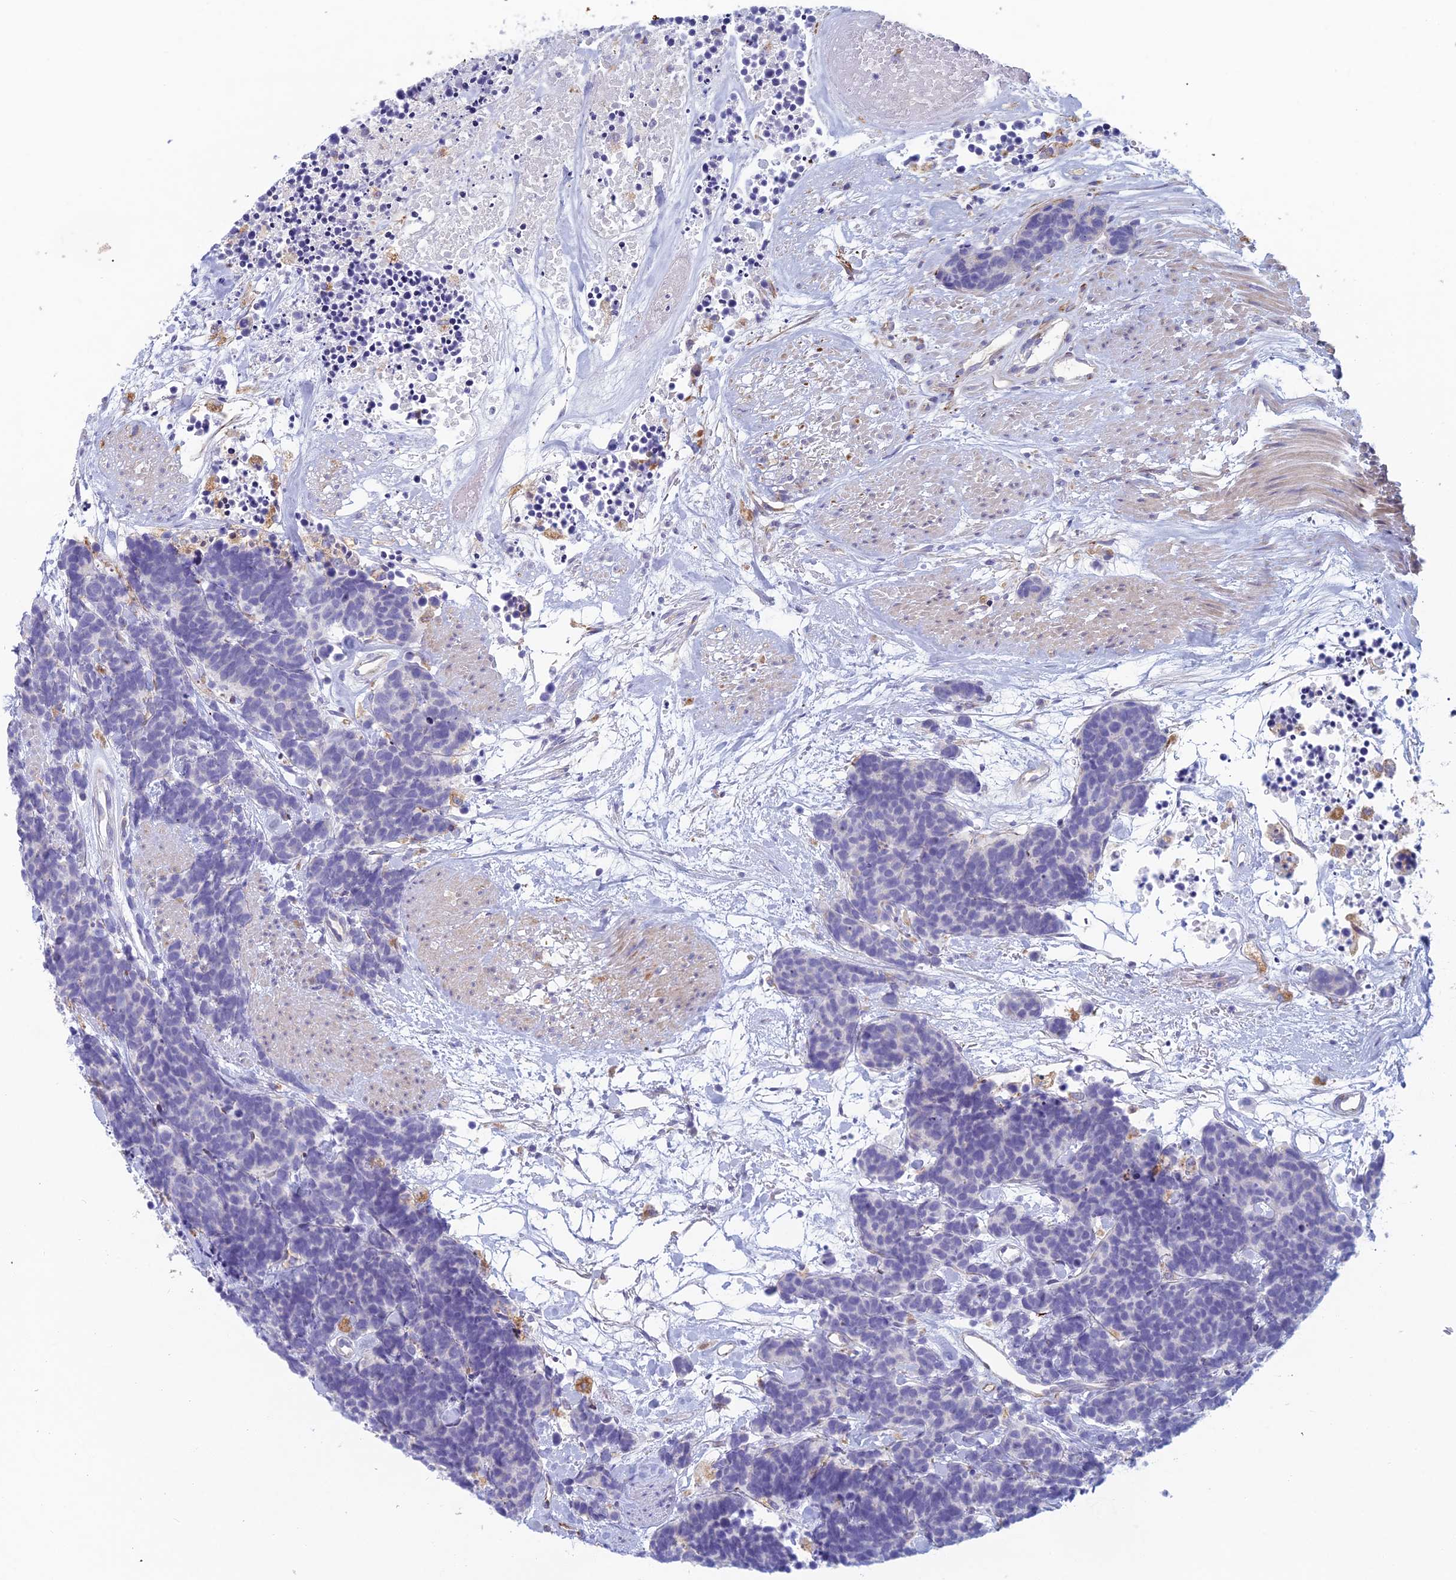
{"staining": {"intensity": "negative", "quantity": "none", "location": "none"}, "tissue": "carcinoid", "cell_type": "Tumor cells", "image_type": "cancer", "snomed": [{"axis": "morphology", "description": "Carcinoma, NOS"}, {"axis": "morphology", "description": "Carcinoid, malignant, NOS"}, {"axis": "topography", "description": "Urinary bladder"}], "caption": "IHC image of neoplastic tissue: carcinoid stained with DAB (3,3'-diaminobenzidine) shows no significant protein staining in tumor cells.", "gene": "FERD3L", "patient": {"sex": "male", "age": 57}}